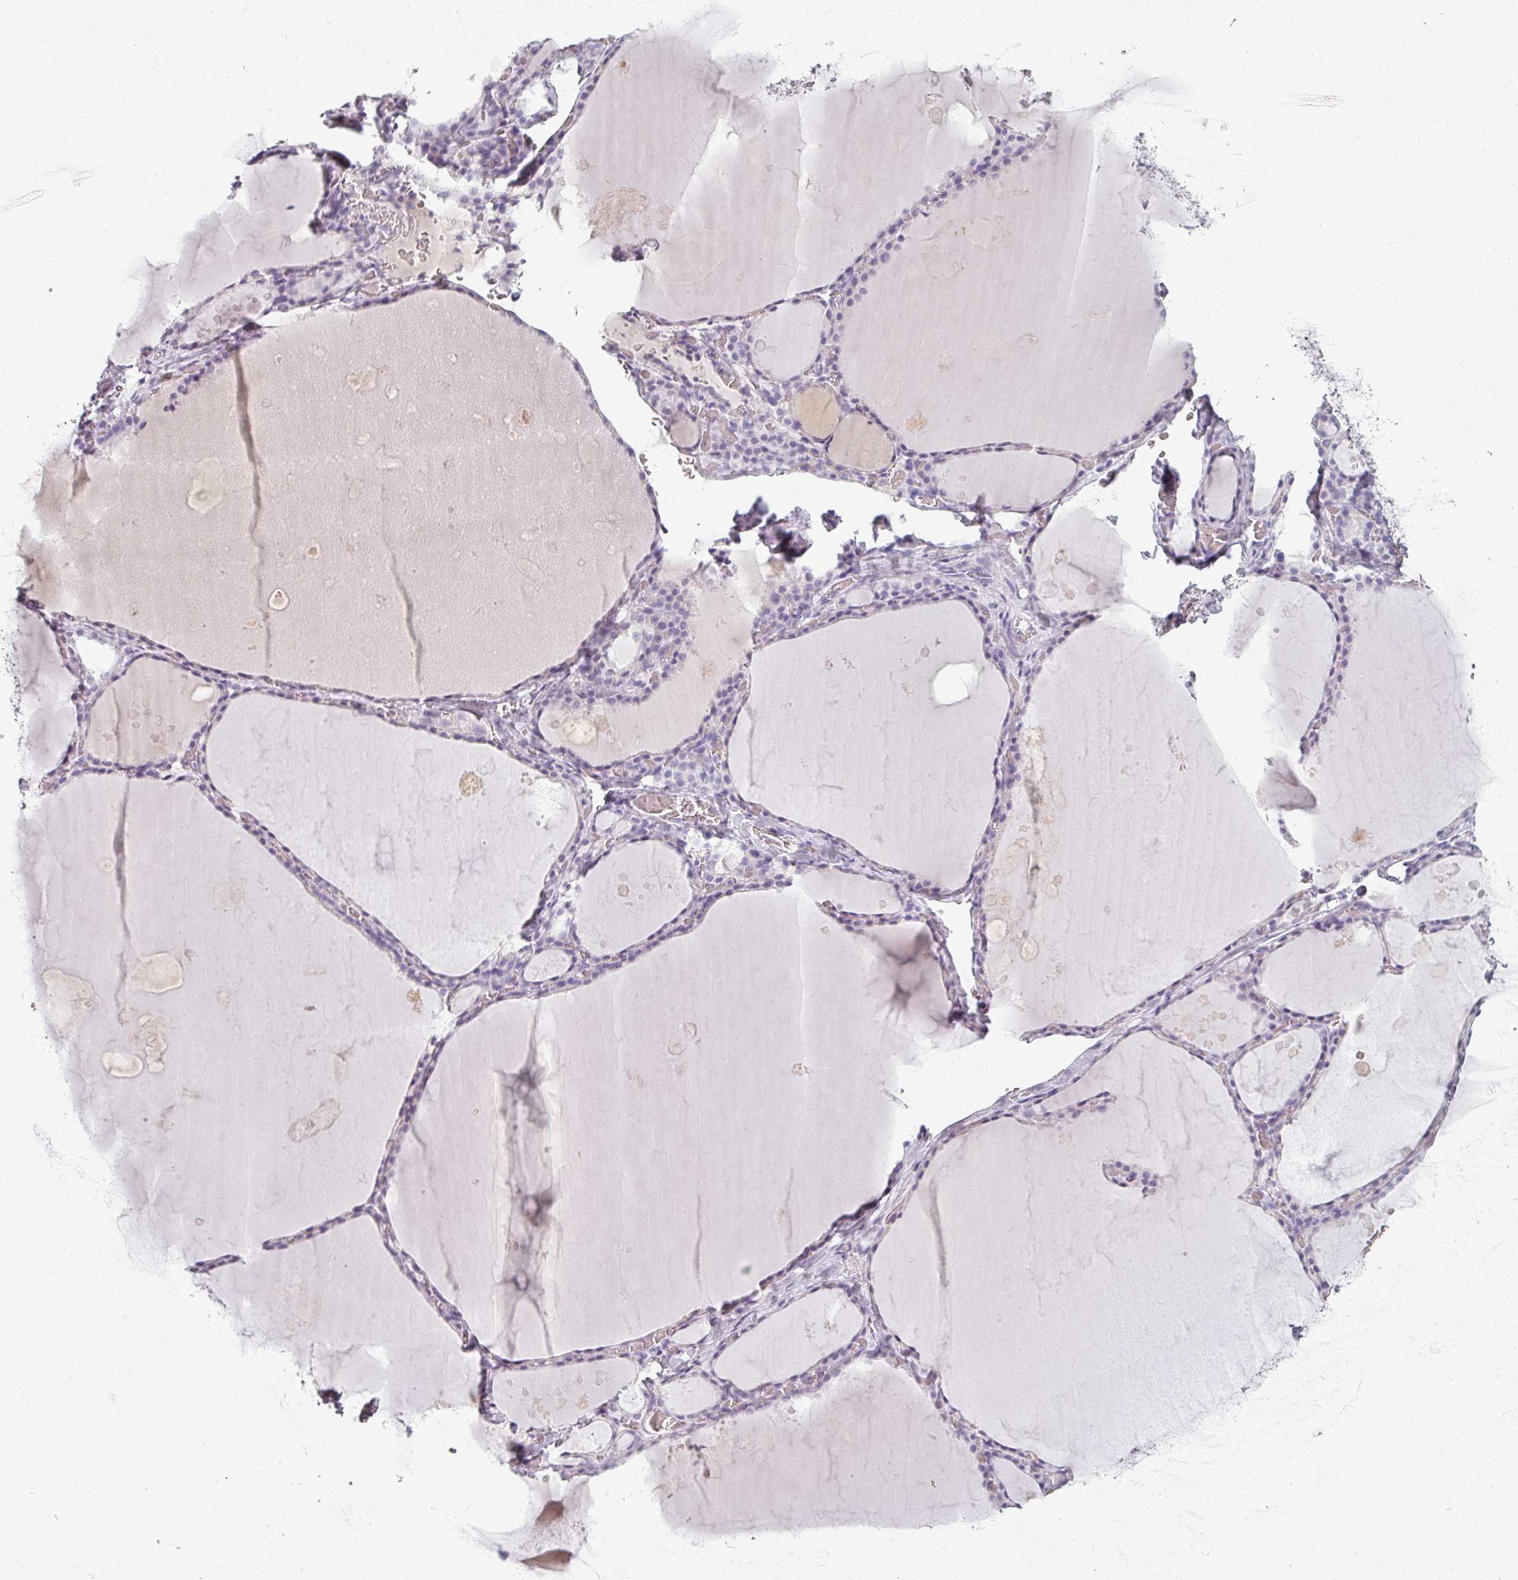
{"staining": {"intensity": "negative", "quantity": "none", "location": "none"}, "tissue": "thyroid gland", "cell_type": "Glandular cells", "image_type": "normal", "snomed": [{"axis": "morphology", "description": "Normal tissue, NOS"}, {"axis": "topography", "description": "Thyroid gland"}], "caption": "Protein analysis of unremarkable thyroid gland reveals no significant expression in glandular cells.", "gene": "REG3A", "patient": {"sex": "male", "age": 56}}